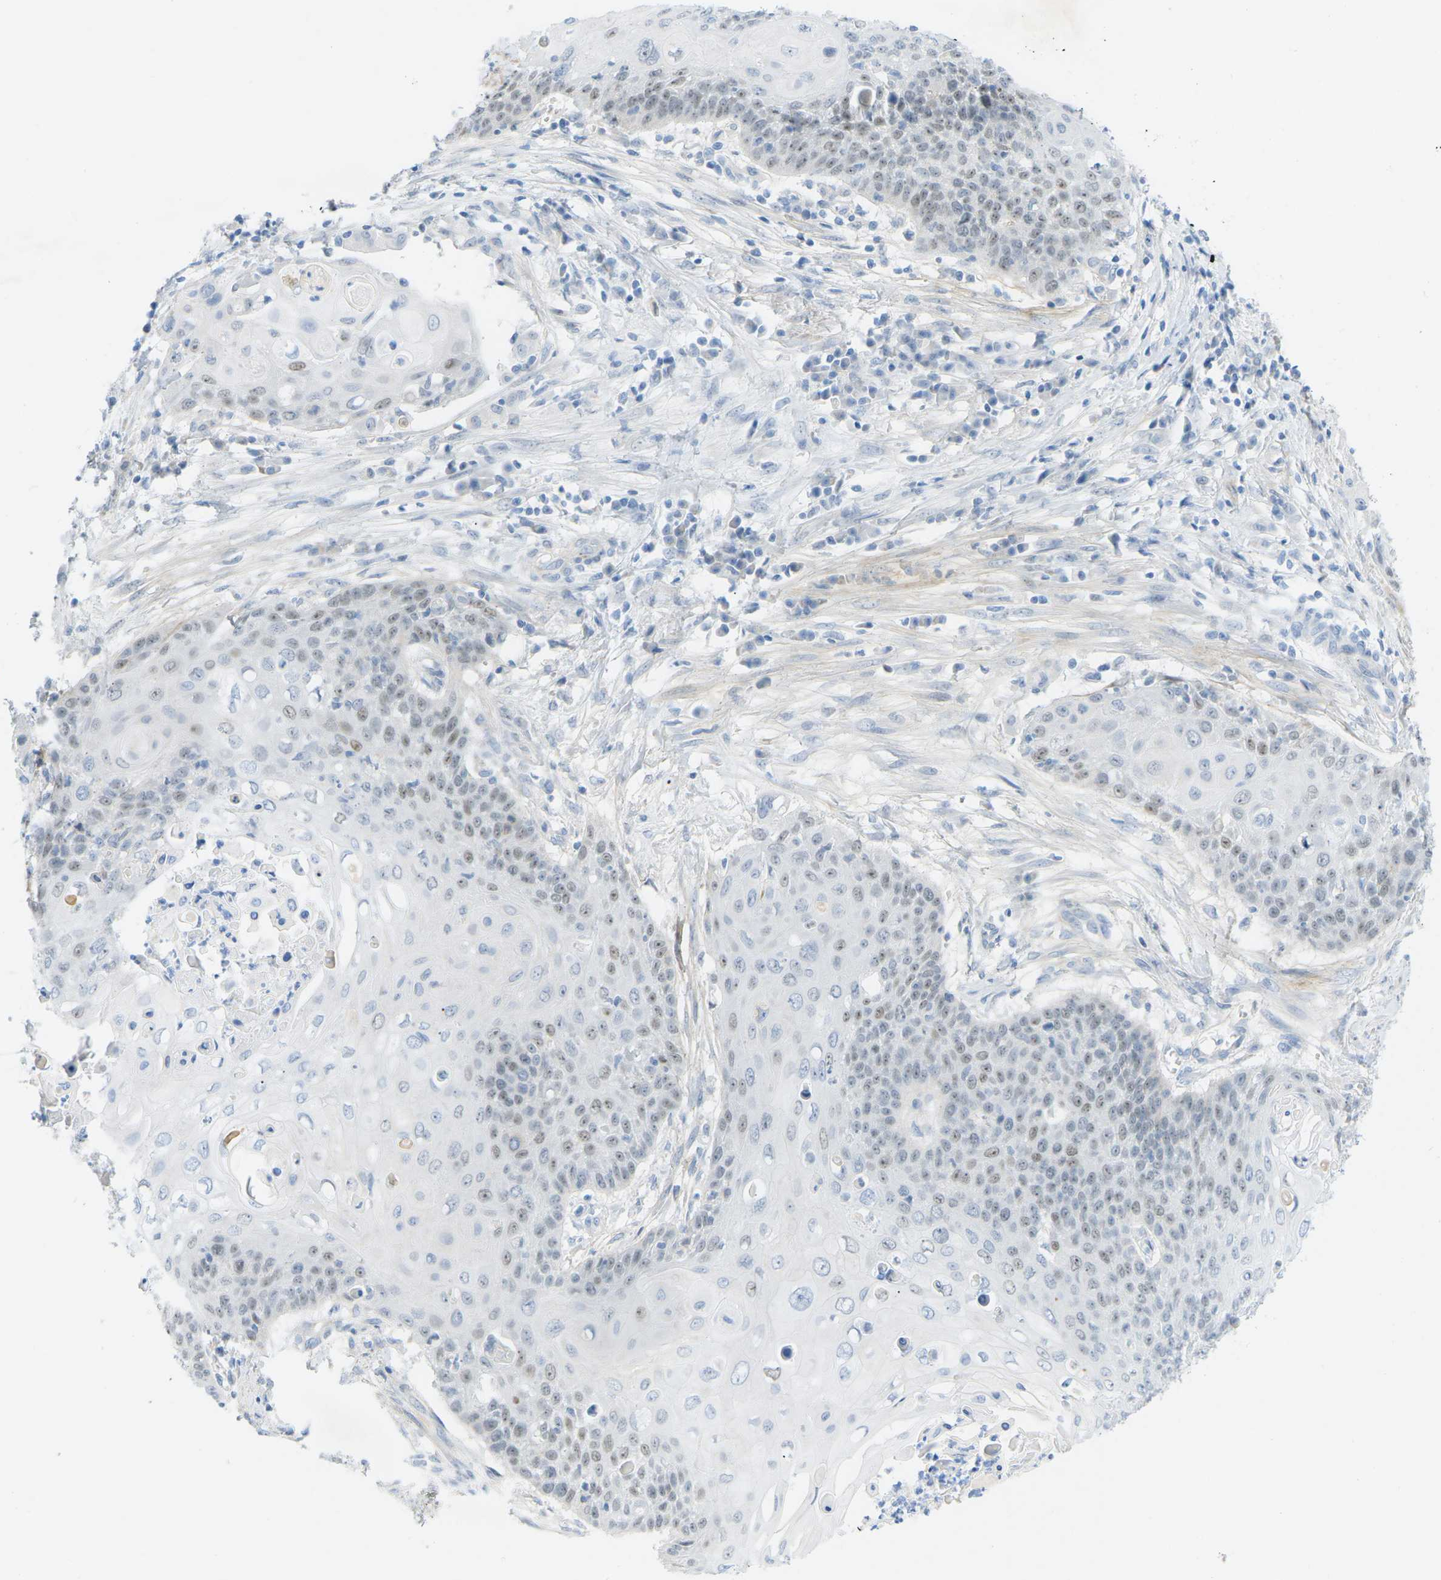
{"staining": {"intensity": "moderate", "quantity": "25%-75%", "location": "nuclear"}, "tissue": "cervical cancer", "cell_type": "Tumor cells", "image_type": "cancer", "snomed": [{"axis": "morphology", "description": "Squamous cell carcinoma, NOS"}, {"axis": "topography", "description": "Cervix"}], "caption": "IHC image of neoplastic tissue: cervical cancer (squamous cell carcinoma) stained using immunohistochemistry displays medium levels of moderate protein expression localized specifically in the nuclear of tumor cells, appearing as a nuclear brown color.", "gene": "HLTF", "patient": {"sex": "female", "age": 39}}